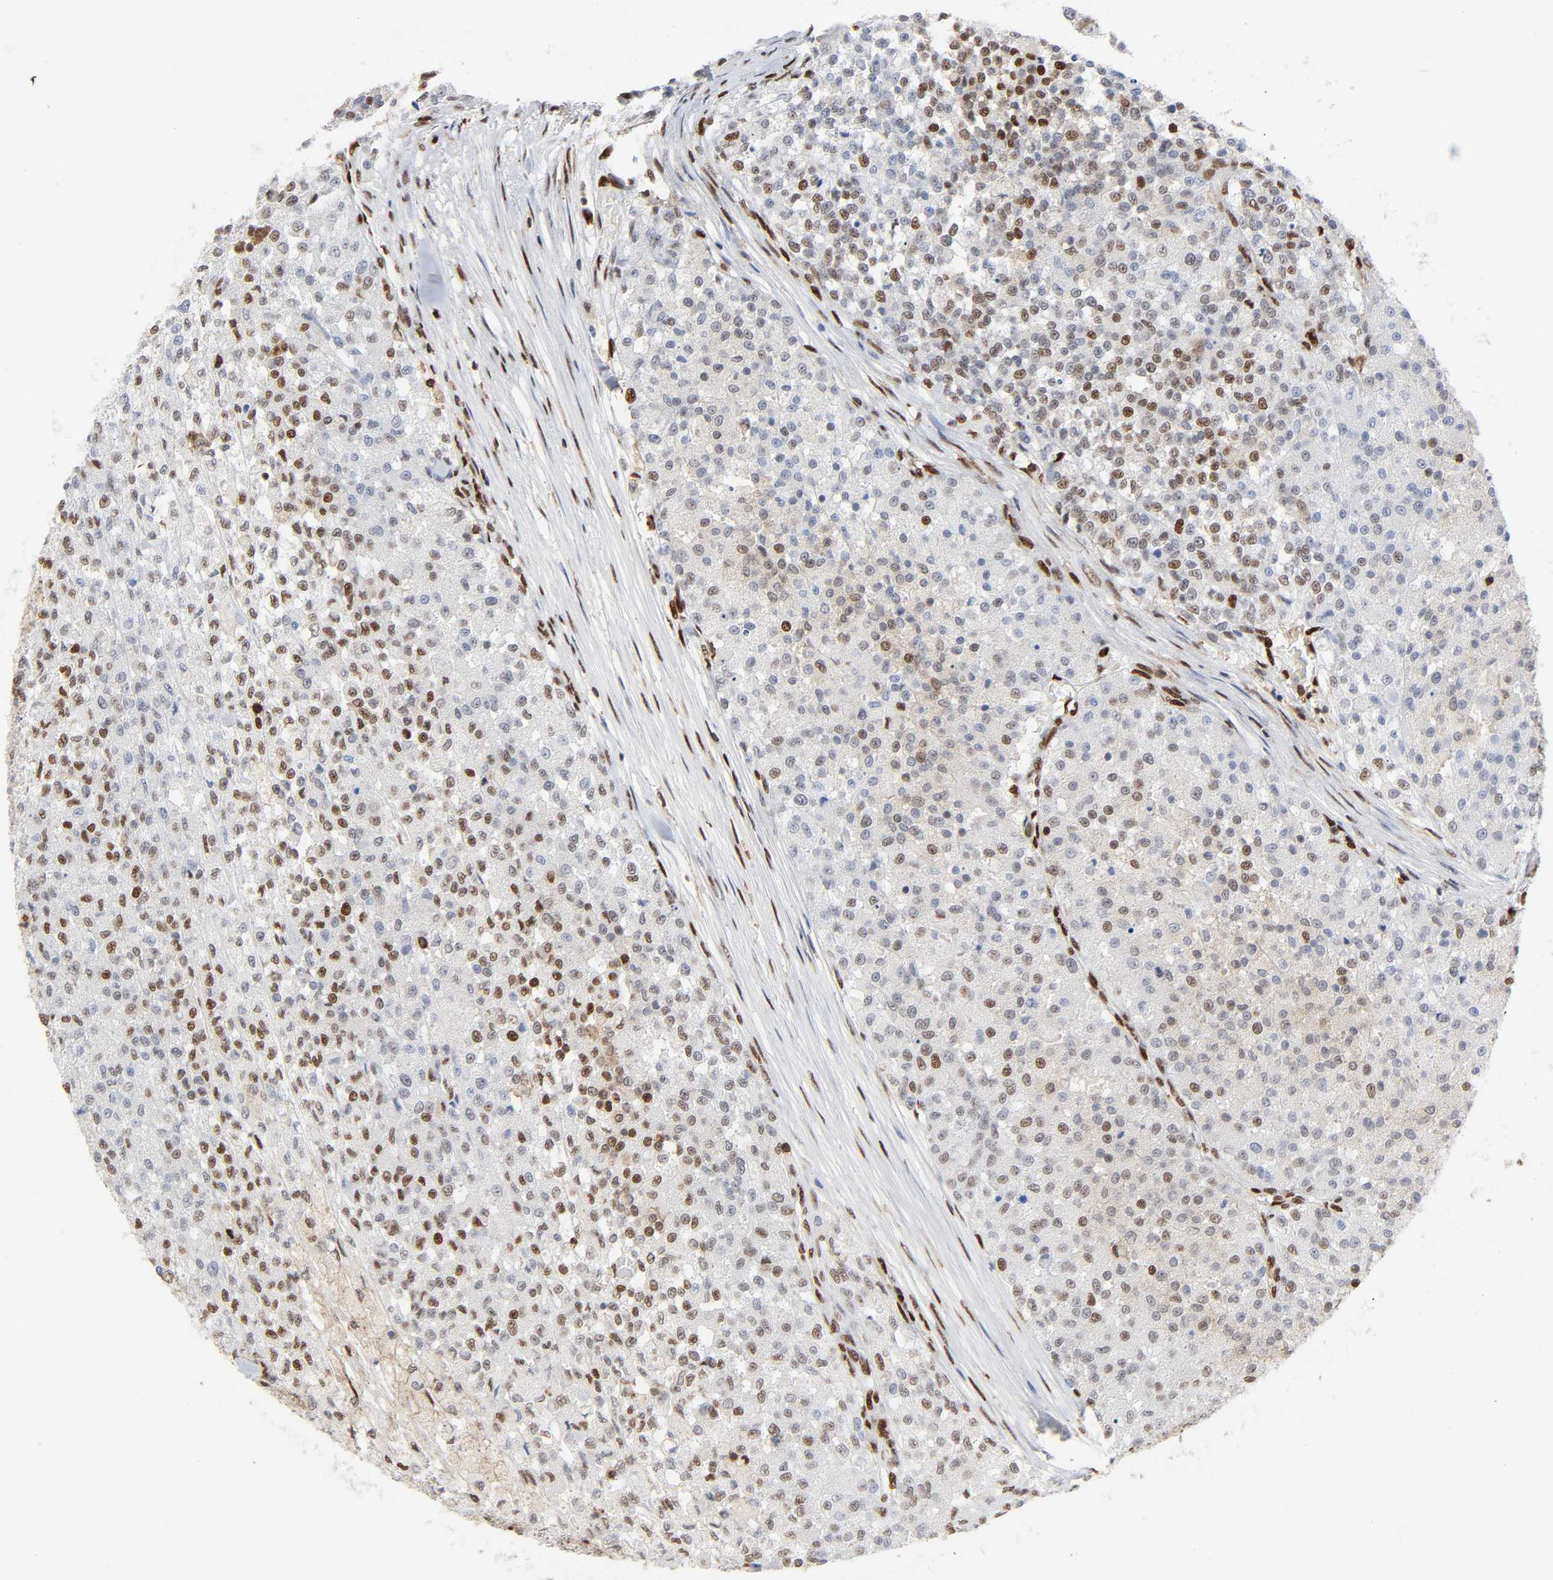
{"staining": {"intensity": "weak", "quantity": "25%-75%", "location": "nuclear"}, "tissue": "testis cancer", "cell_type": "Tumor cells", "image_type": "cancer", "snomed": [{"axis": "morphology", "description": "Seminoma, NOS"}, {"axis": "topography", "description": "Testis"}], "caption": "A brown stain labels weak nuclear expression of a protein in human seminoma (testis) tumor cells. (IHC, brightfield microscopy, high magnification).", "gene": "WAS", "patient": {"sex": "male", "age": 59}}